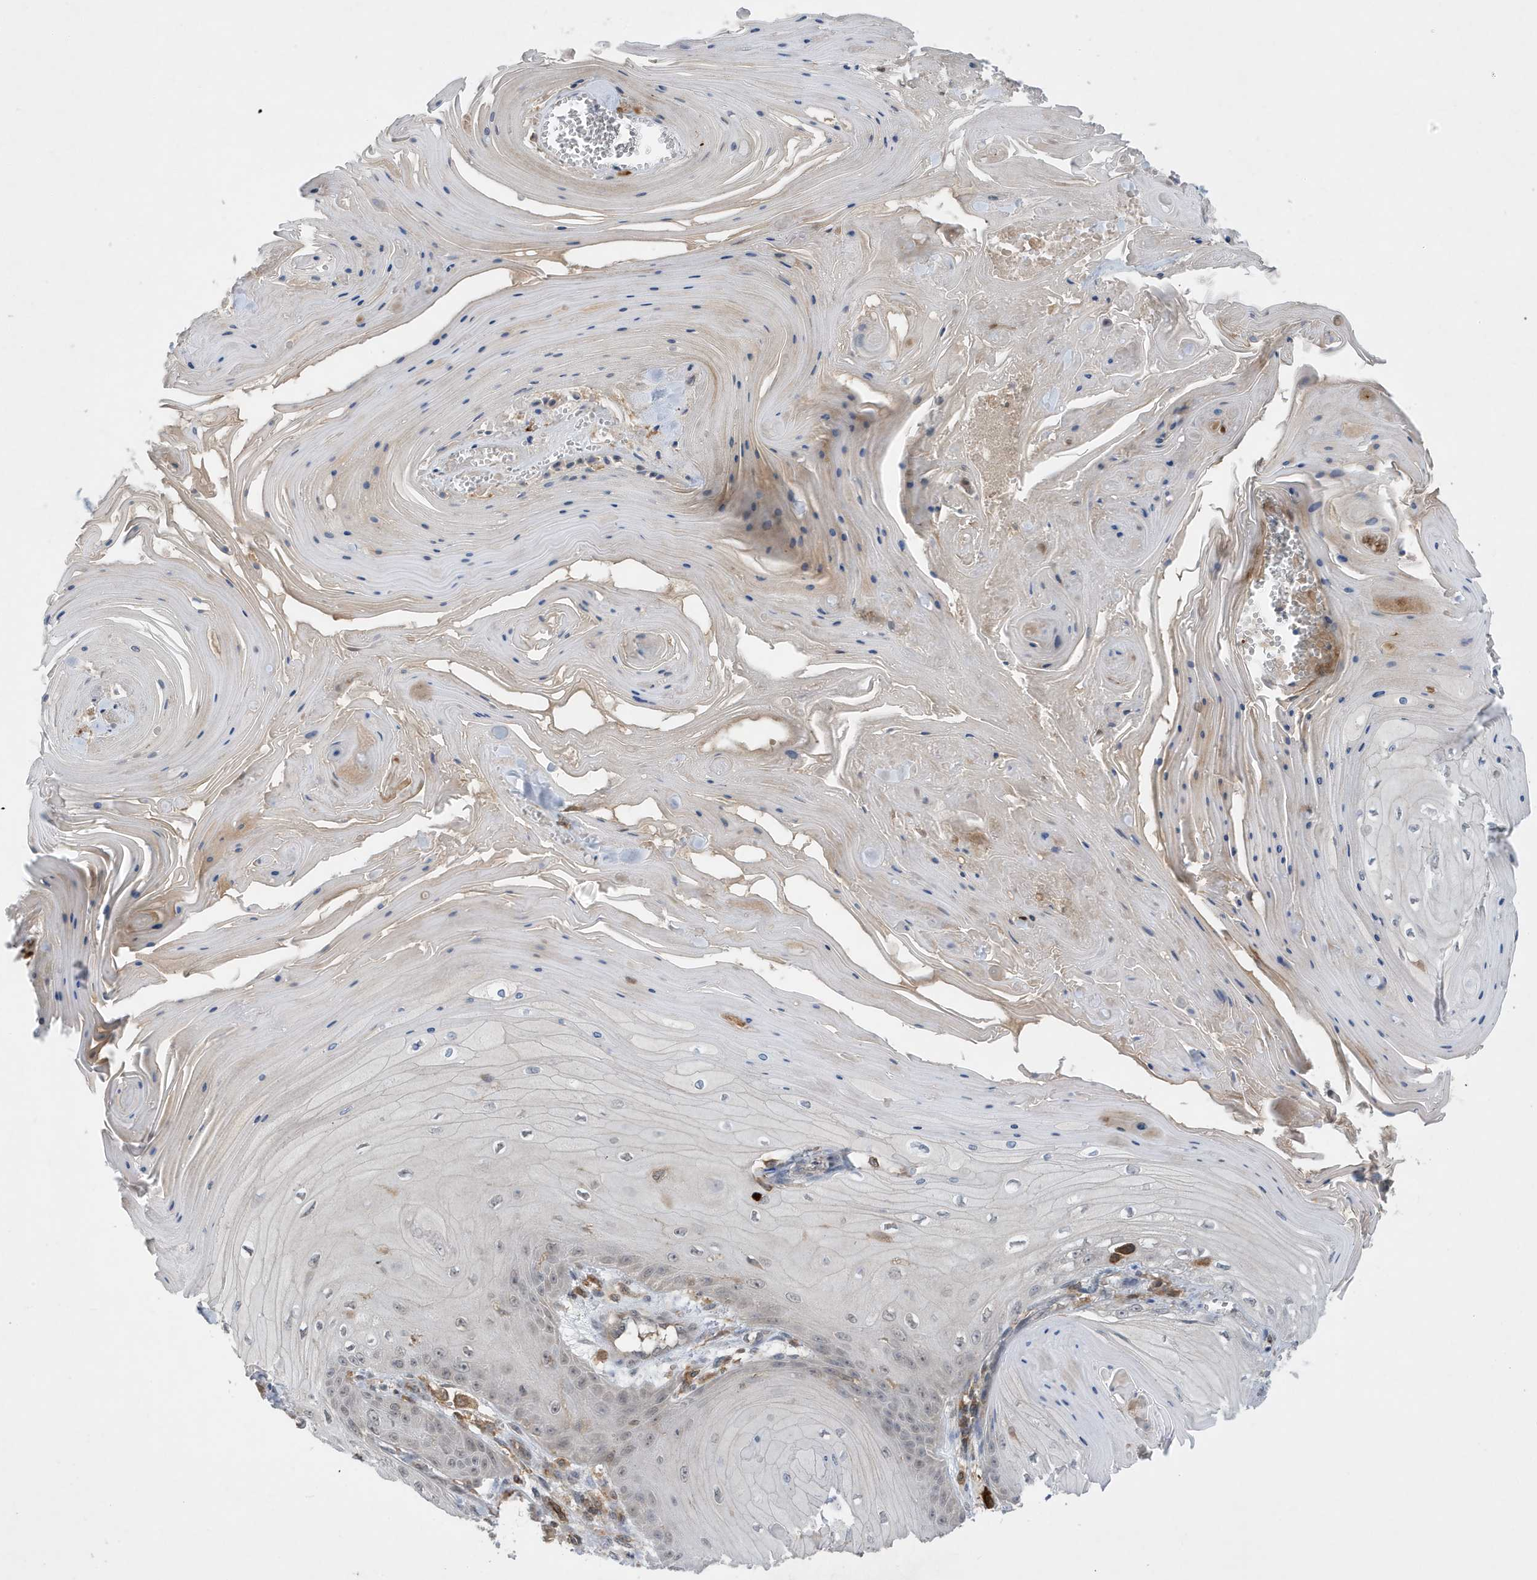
{"staining": {"intensity": "negative", "quantity": "none", "location": "none"}, "tissue": "skin cancer", "cell_type": "Tumor cells", "image_type": "cancer", "snomed": [{"axis": "morphology", "description": "Squamous cell carcinoma, NOS"}, {"axis": "topography", "description": "Skin"}], "caption": "Immunohistochemistry photomicrograph of neoplastic tissue: skin cancer (squamous cell carcinoma) stained with DAB shows no significant protein staining in tumor cells.", "gene": "NSUN3", "patient": {"sex": "male", "age": 74}}